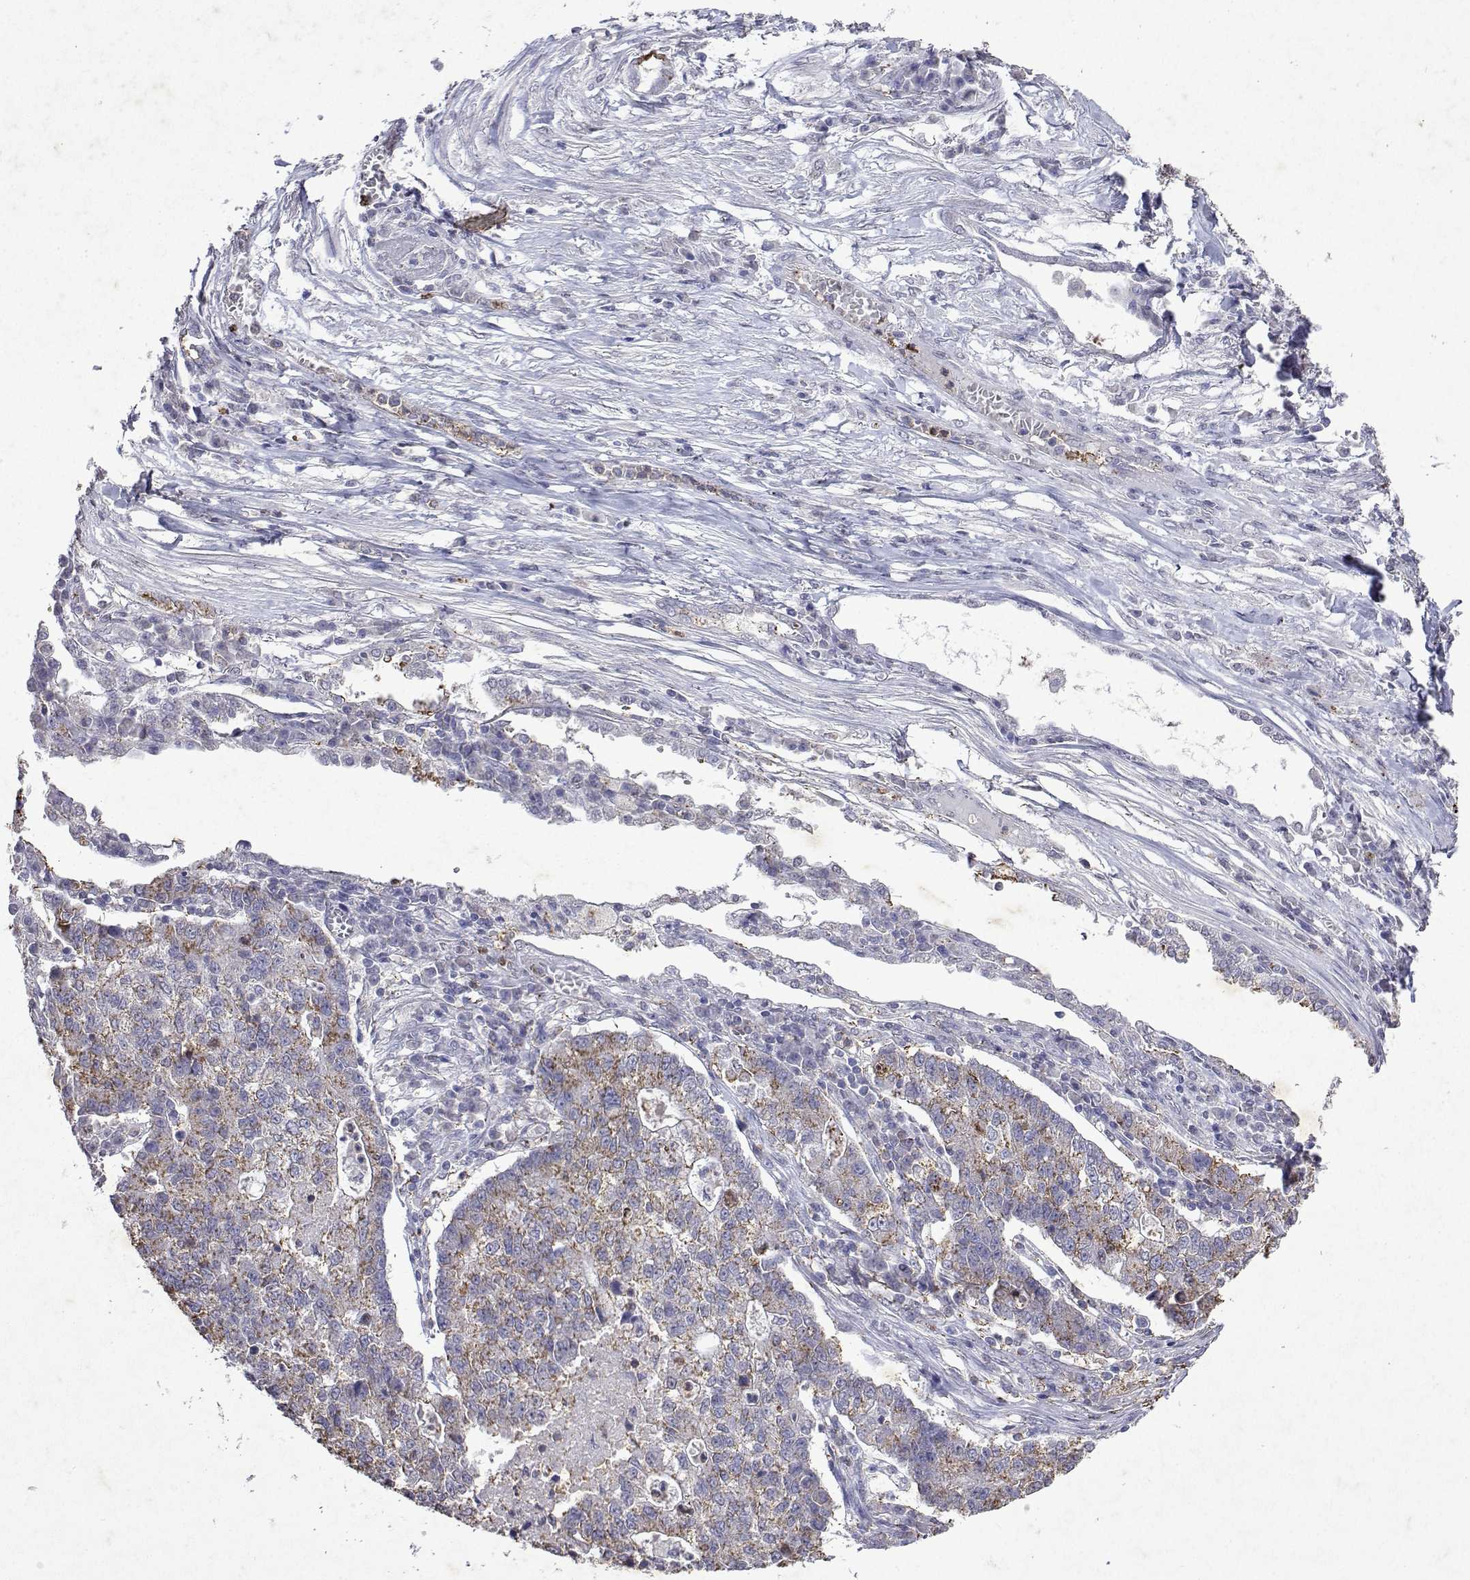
{"staining": {"intensity": "moderate", "quantity": "25%-75%", "location": "cytoplasmic/membranous"}, "tissue": "lung cancer", "cell_type": "Tumor cells", "image_type": "cancer", "snomed": [{"axis": "morphology", "description": "Adenocarcinoma, NOS"}, {"axis": "topography", "description": "Lung"}], "caption": "Protein expression analysis of lung adenocarcinoma exhibits moderate cytoplasmic/membranous positivity in about 25%-75% of tumor cells. The staining was performed using DAB (3,3'-diaminobenzidine) to visualize the protein expression in brown, while the nuclei were stained in blue with hematoxylin (Magnification: 20x).", "gene": "DUSP28", "patient": {"sex": "male", "age": 57}}